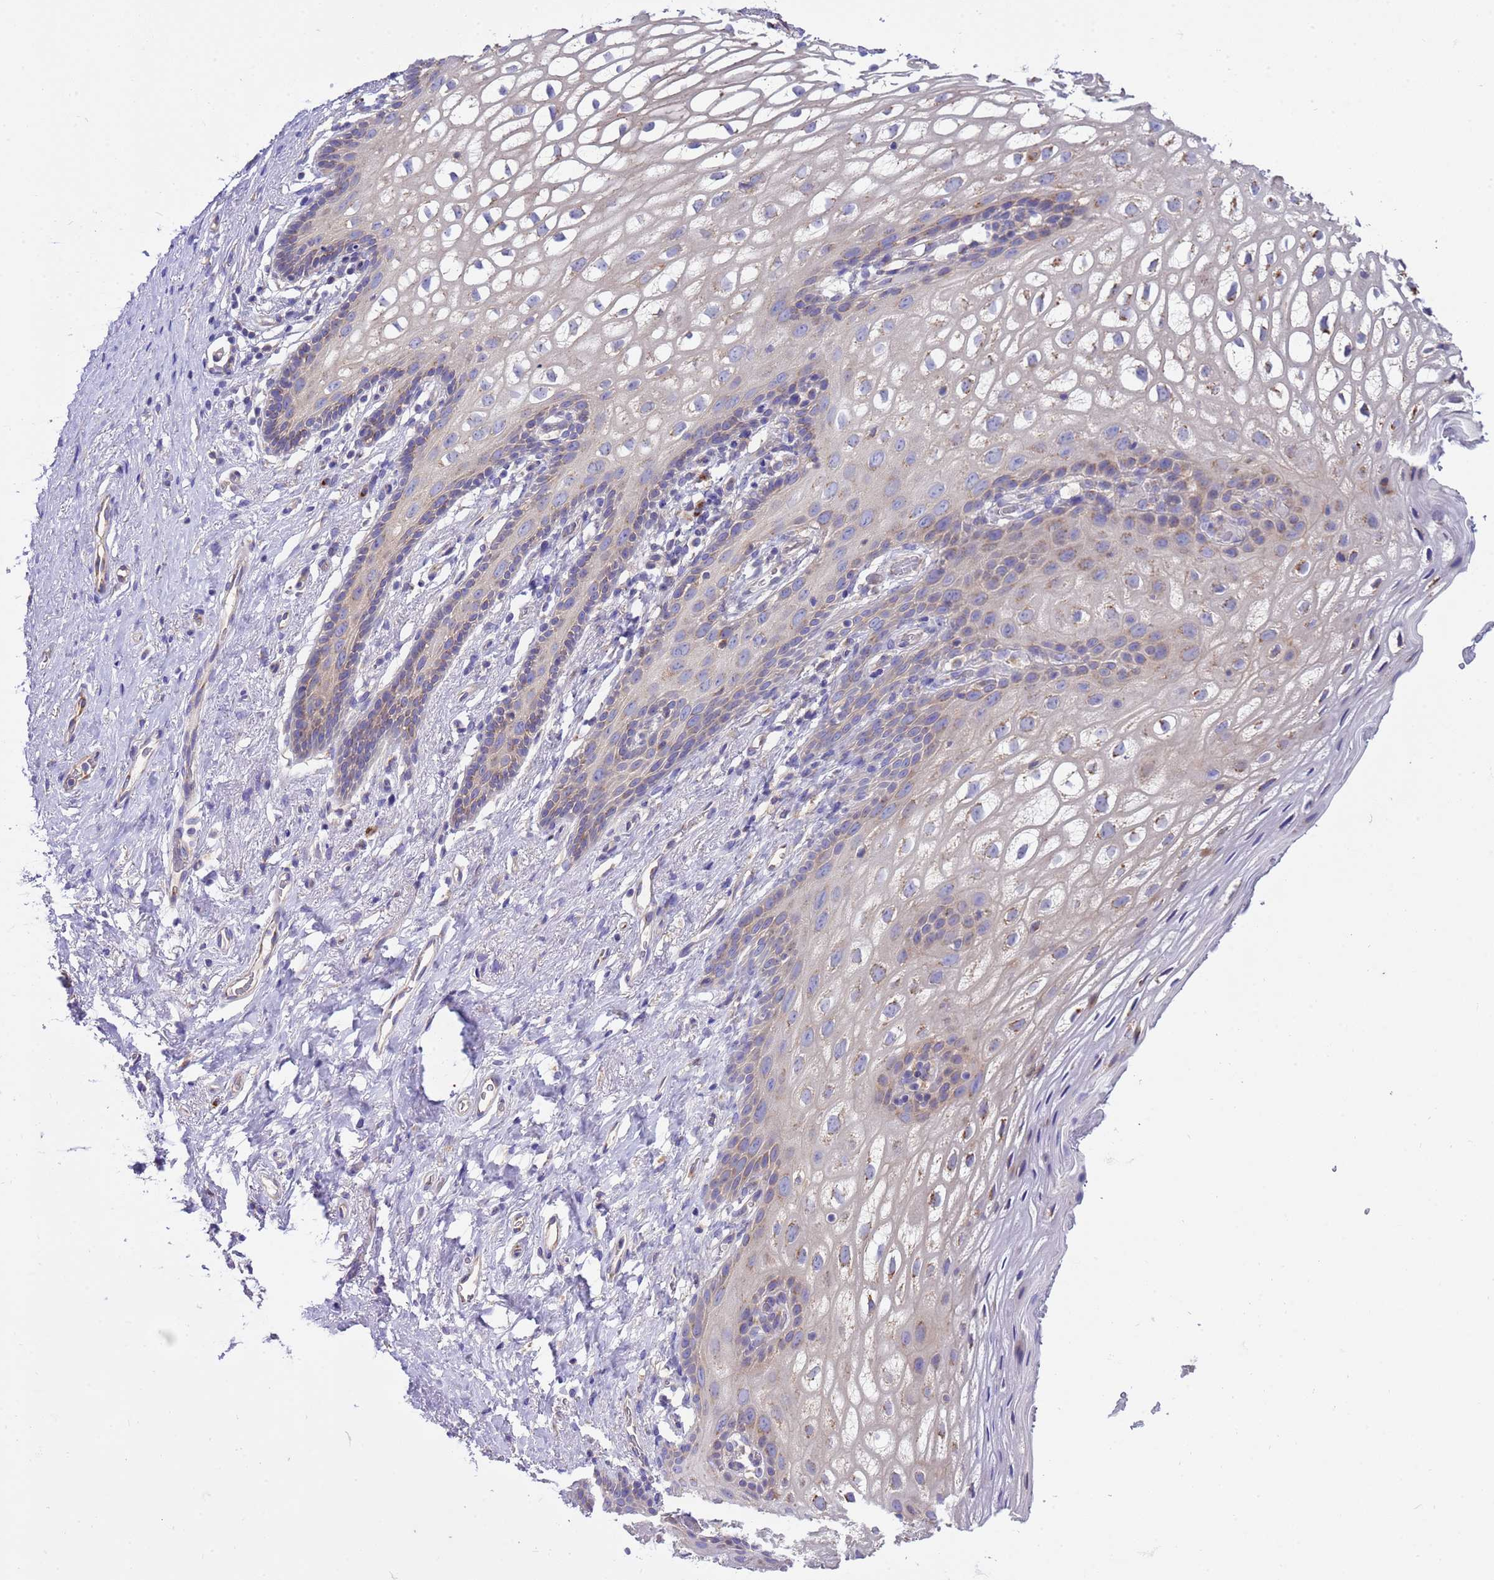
{"staining": {"intensity": "weak", "quantity": "<25%", "location": "cytoplasmic/membranous"}, "tissue": "vagina", "cell_type": "Squamous epithelial cells", "image_type": "normal", "snomed": [{"axis": "morphology", "description": "Normal tissue, NOS"}, {"axis": "topography", "description": "Vagina"}, {"axis": "topography", "description": "Peripheral nerve tissue"}], "caption": "This is an immunohistochemistry histopathology image of normal human vagina. There is no expression in squamous epithelial cells.", "gene": "ANAPC1", "patient": {"sex": "female", "age": 71}}